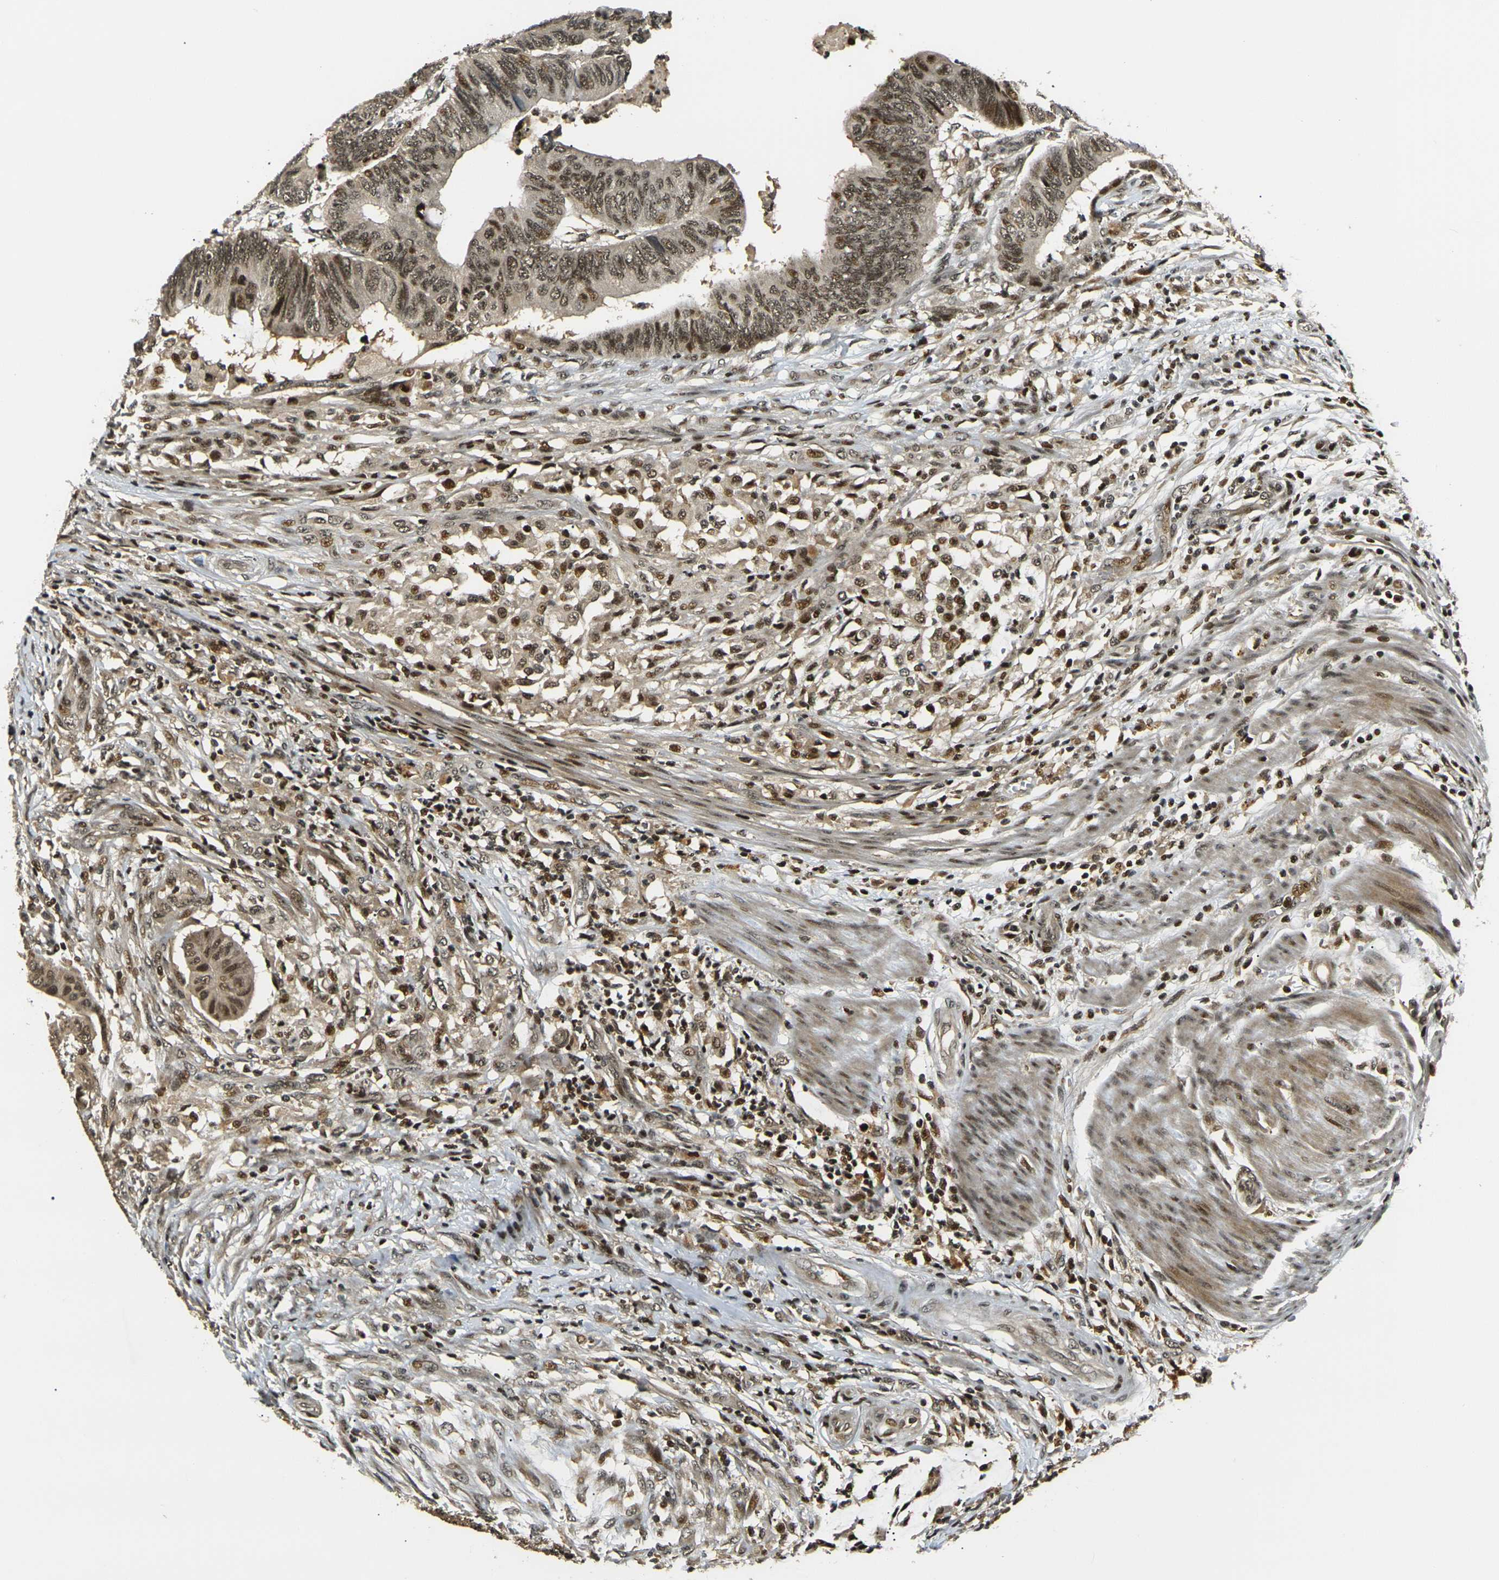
{"staining": {"intensity": "moderate", "quantity": ">75%", "location": "nuclear"}, "tissue": "colorectal cancer", "cell_type": "Tumor cells", "image_type": "cancer", "snomed": [{"axis": "morphology", "description": "Normal tissue, NOS"}, {"axis": "morphology", "description": "Adenocarcinoma, NOS"}, {"axis": "topography", "description": "Rectum"}, {"axis": "topography", "description": "Peripheral nerve tissue"}], "caption": "Colorectal adenocarcinoma was stained to show a protein in brown. There is medium levels of moderate nuclear positivity in about >75% of tumor cells.", "gene": "ACTL6A", "patient": {"sex": "male", "age": 92}}